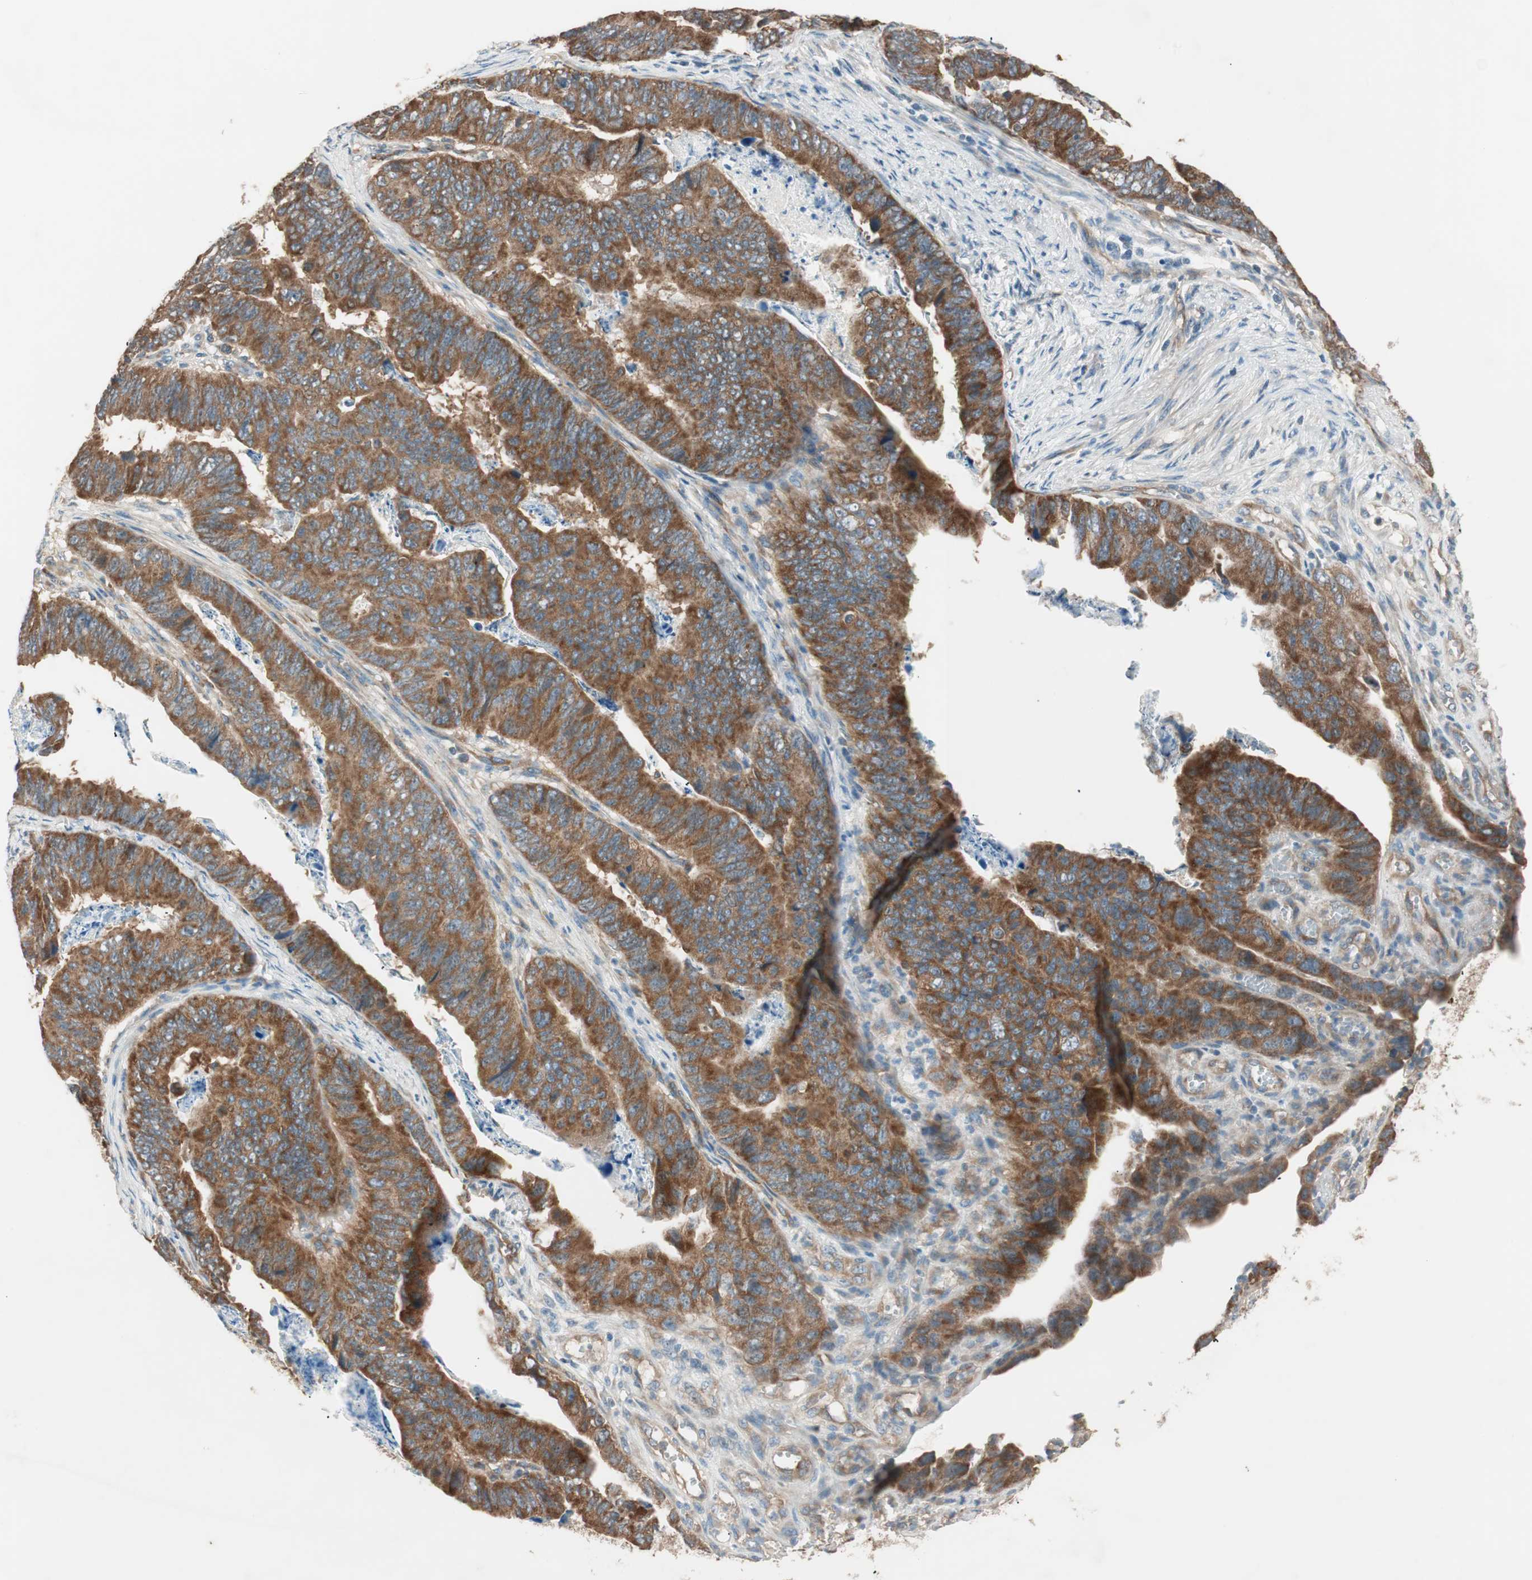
{"staining": {"intensity": "strong", "quantity": ">75%", "location": "cytoplasmic/membranous"}, "tissue": "stomach cancer", "cell_type": "Tumor cells", "image_type": "cancer", "snomed": [{"axis": "morphology", "description": "Adenocarcinoma, NOS"}, {"axis": "topography", "description": "Stomach, lower"}], "caption": "DAB (3,3'-diaminobenzidine) immunohistochemical staining of human adenocarcinoma (stomach) demonstrates strong cytoplasmic/membranous protein expression in approximately >75% of tumor cells.", "gene": "CC2D1A", "patient": {"sex": "male", "age": 77}}